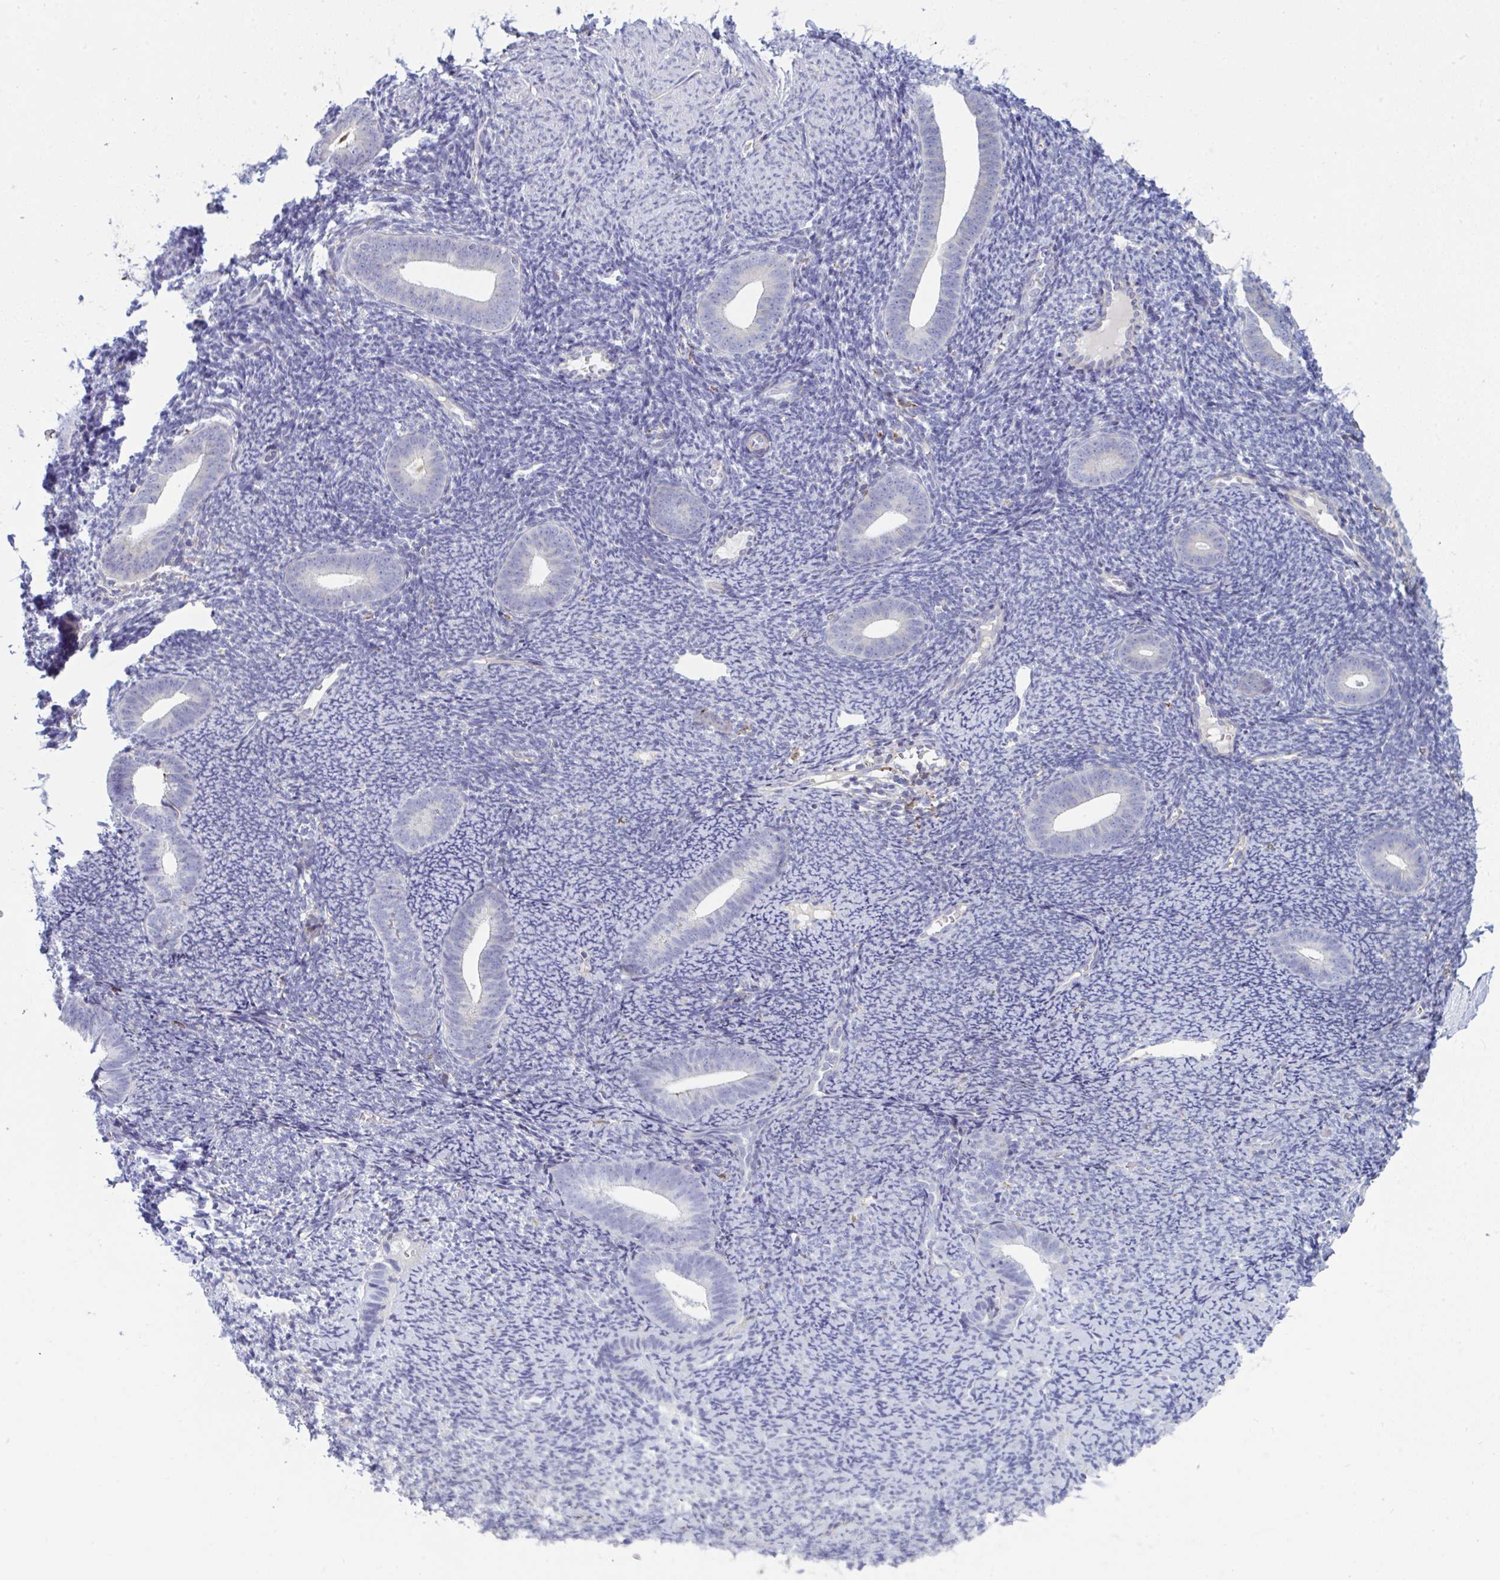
{"staining": {"intensity": "negative", "quantity": "none", "location": "none"}, "tissue": "endometrium", "cell_type": "Cells in endometrial stroma", "image_type": "normal", "snomed": [{"axis": "morphology", "description": "Normal tissue, NOS"}, {"axis": "topography", "description": "Endometrium"}], "caption": "Image shows no significant protein expression in cells in endometrial stroma of normal endometrium. The staining is performed using DAB (3,3'-diaminobenzidine) brown chromogen with nuclei counter-stained in using hematoxylin.", "gene": "MYMK", "patient": {"sex": "female", "age": 39}}